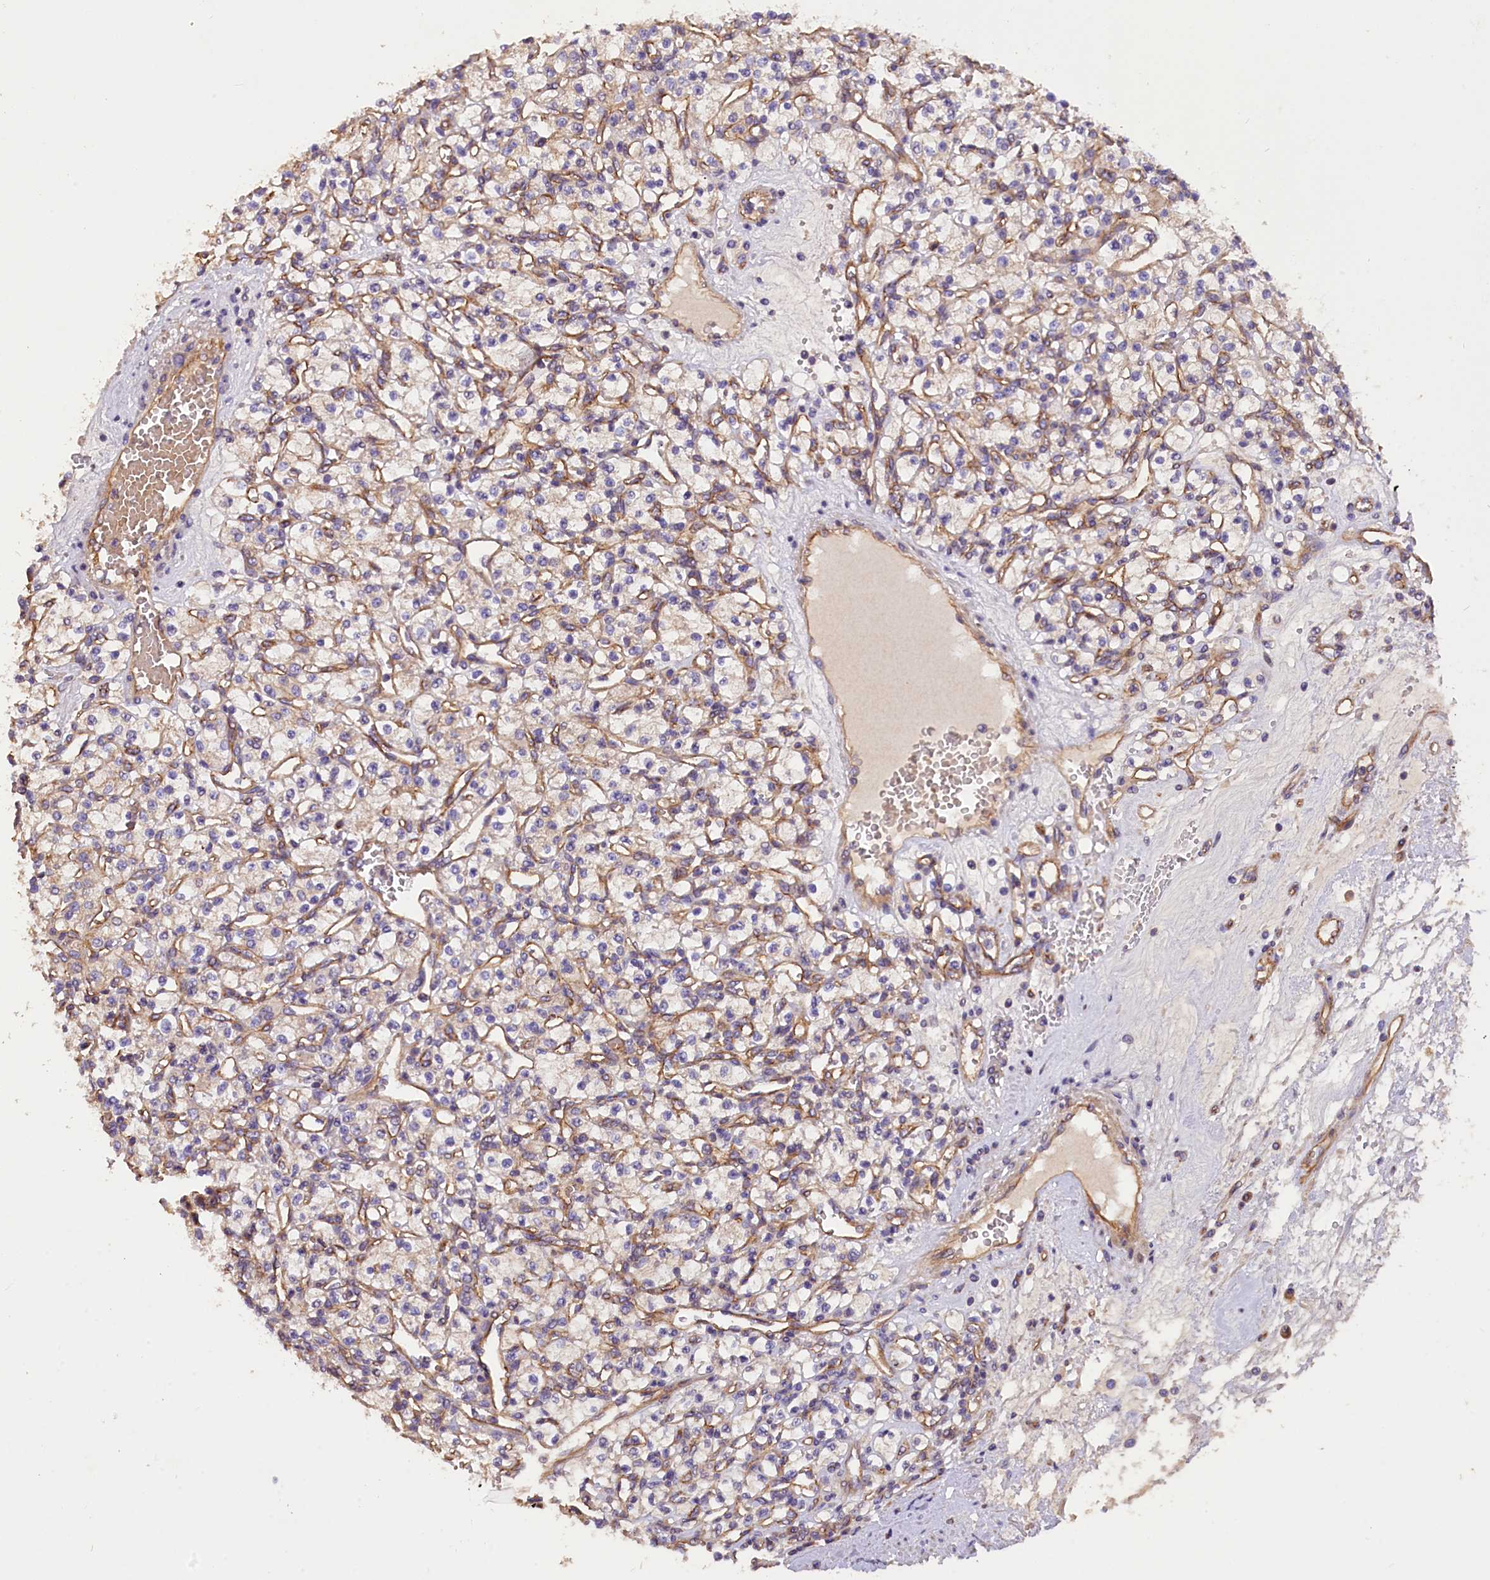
{"staining": {"intensity": "weak", "quantity": "<25%", "location": "cytoplasmic/membranous"}, "tissue": "renal cancer", "cell_type": "Tumor cells", "image_type": "cancer", "snomed": [{"axis": "morphology", "description": "Adenocarcinoma, NOS"}, {"axis": "topography", "description": "Kidney"}], "caption": "High power microscopy image of an IHC histopathology image of renal cancer, revealing no significant staining in tumor cells.", "gene": "ERMARD", "patient": {"sex": "female", "age": 59}}